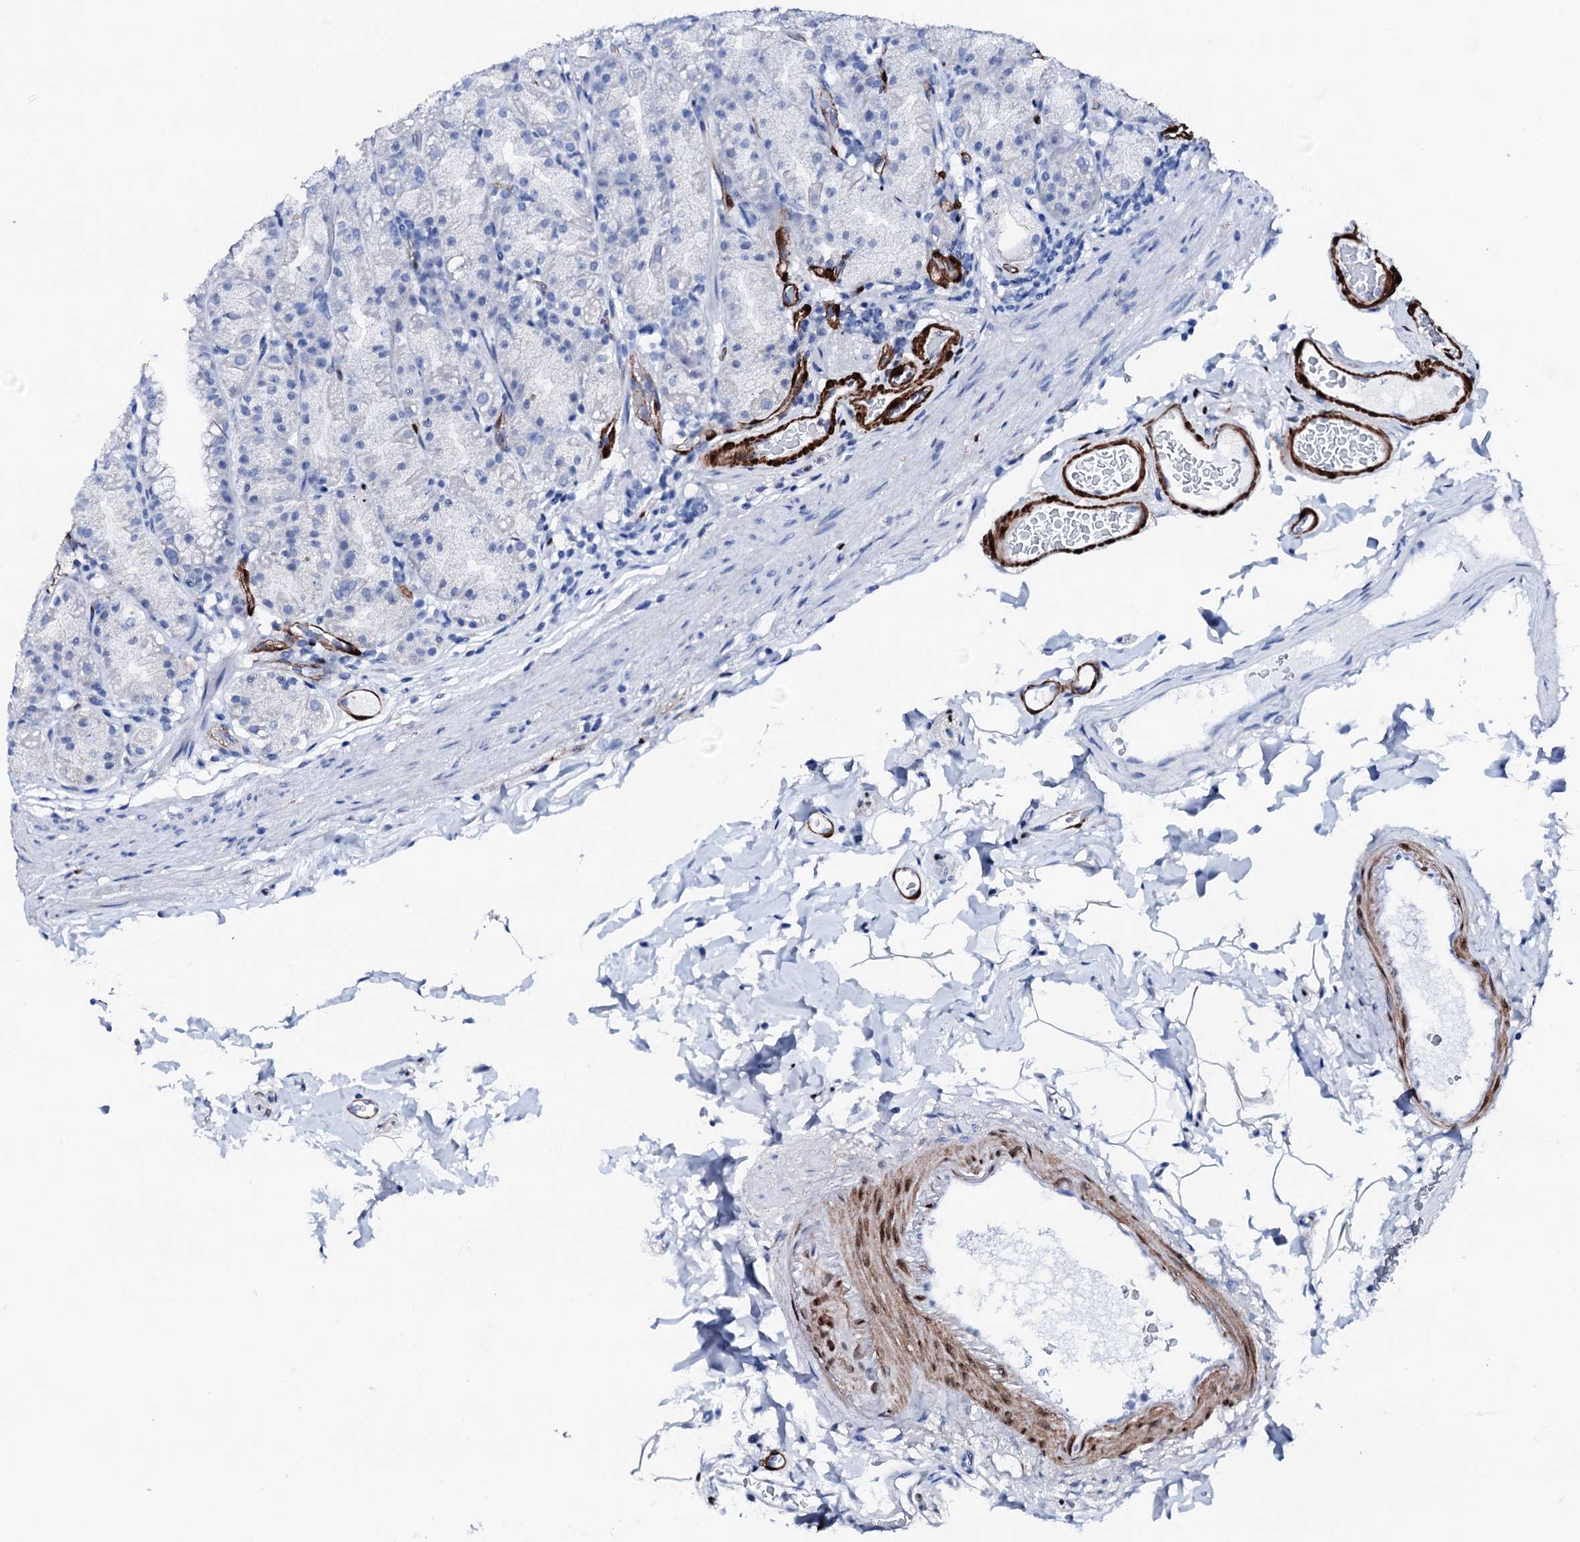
{"staining": {"intensity": "negative", "quantity": "none", "location": "none"}, "tissue": "stomach", "cell_type": "Glandular cells", "image_type": "normal", "snomed": [{"axis": "morphology", "description": "Normal tissue, NOS"}, {"axis": "topography", "description": "Stomach, upper"}], "caption": "Immunohistochemical staining of normal human stomach exhibits no significant staining in glandular cells.", "gene": "NRIP2", "patient": {"sex": "male", "age": 68}}